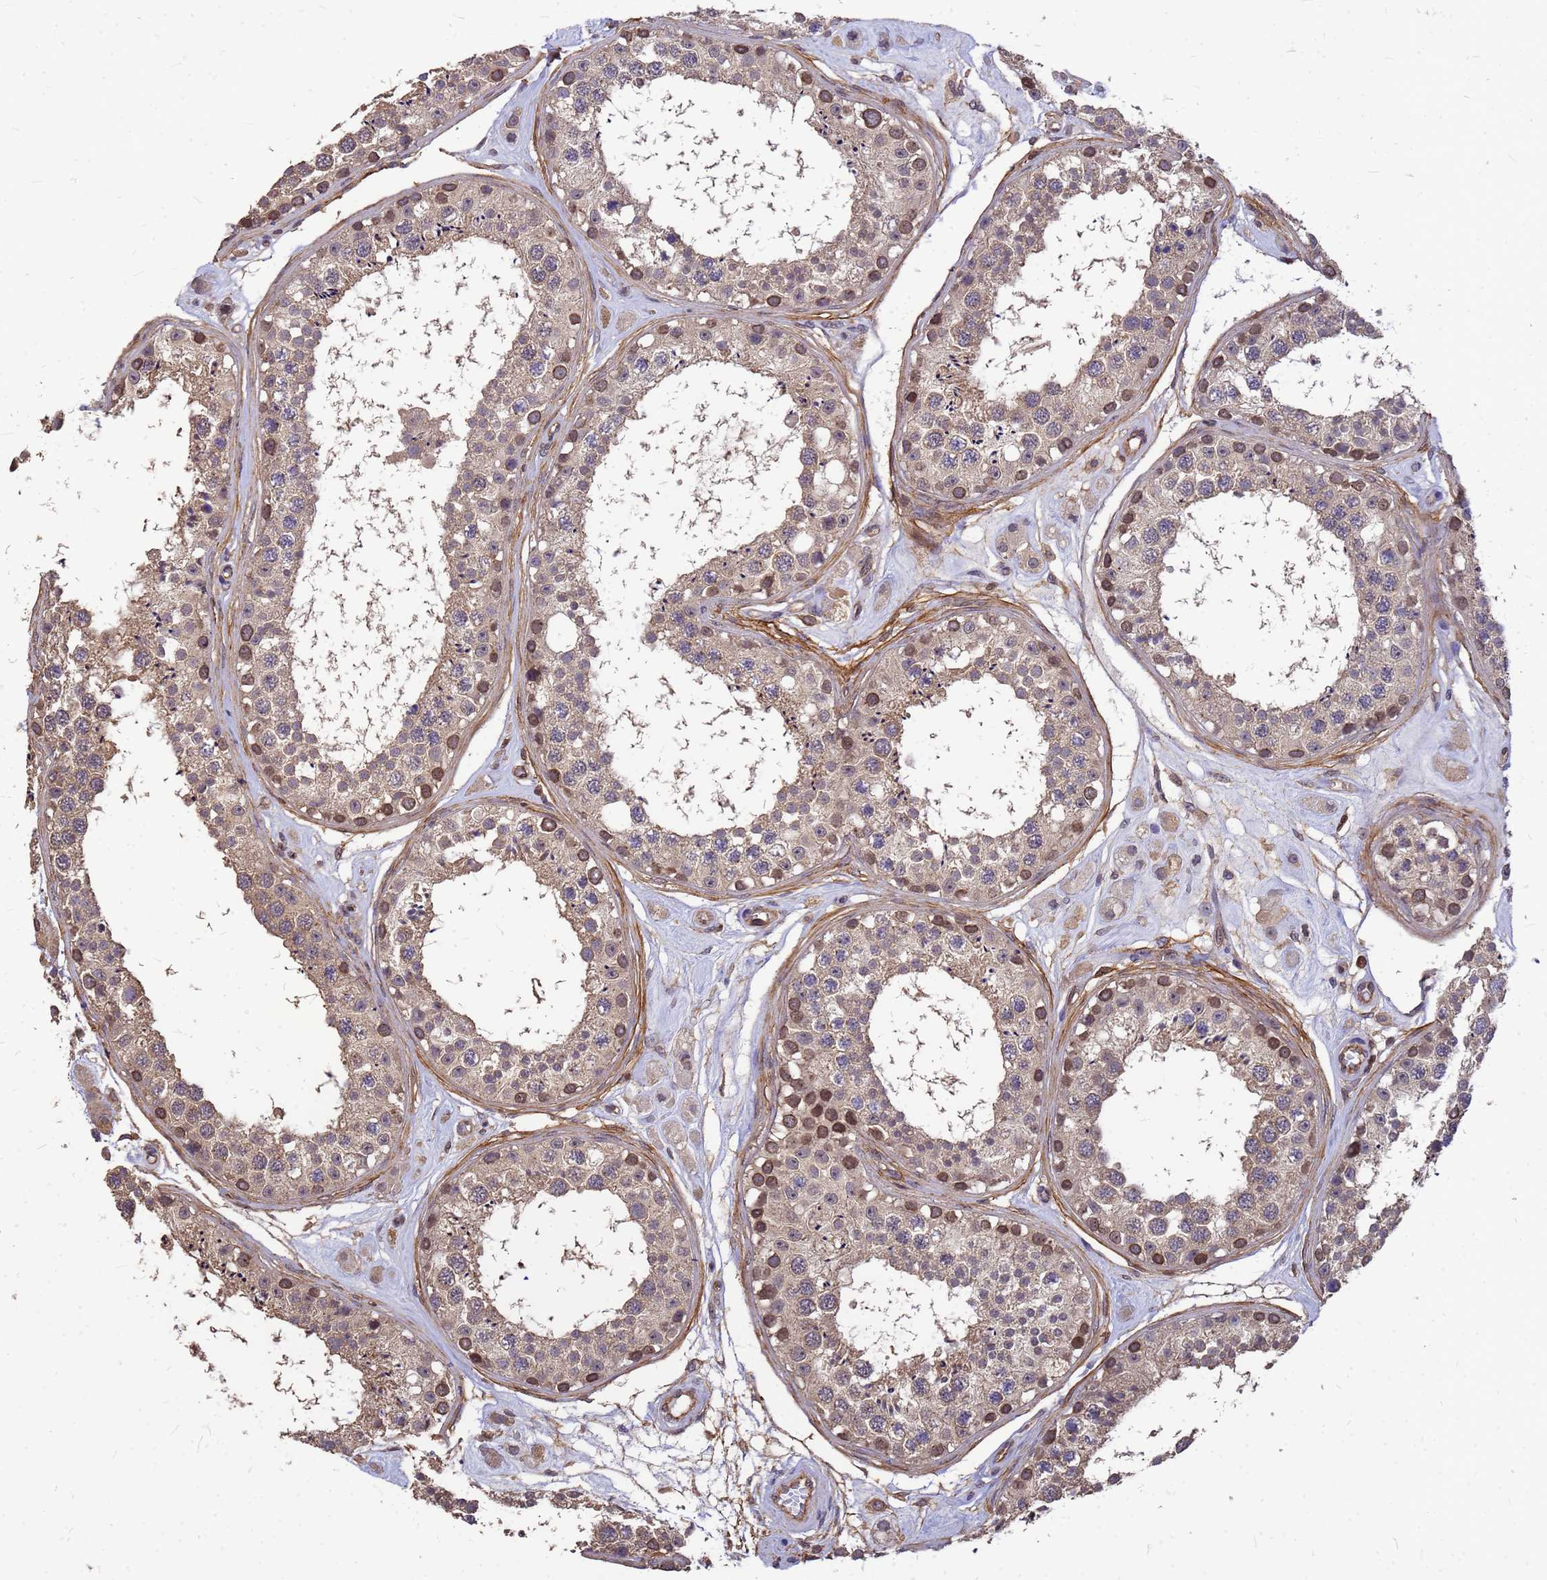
{"staining": {"intensity": "moderate", "quantity": ">75%", "location": "cytoplasmic/membranous,nuclear"}, "tissue": "testis", "cell_type": "Cells in seminiferous ducts", "image_type": "normal", "snomed": [{"axis": "morphology", "description": "Normal tissue, NOS"}, {"axis": "topography", "description": "Testis"}], "caption": "Immunohistochemical staining of unremarkable human testis shows moderate cytoplasmic/membranous,nuclear protein positivity in about >75% of cells in seminiferous ducts.", "gene": "C1orf35", "patient": {"sex": "male", "age": 25}}